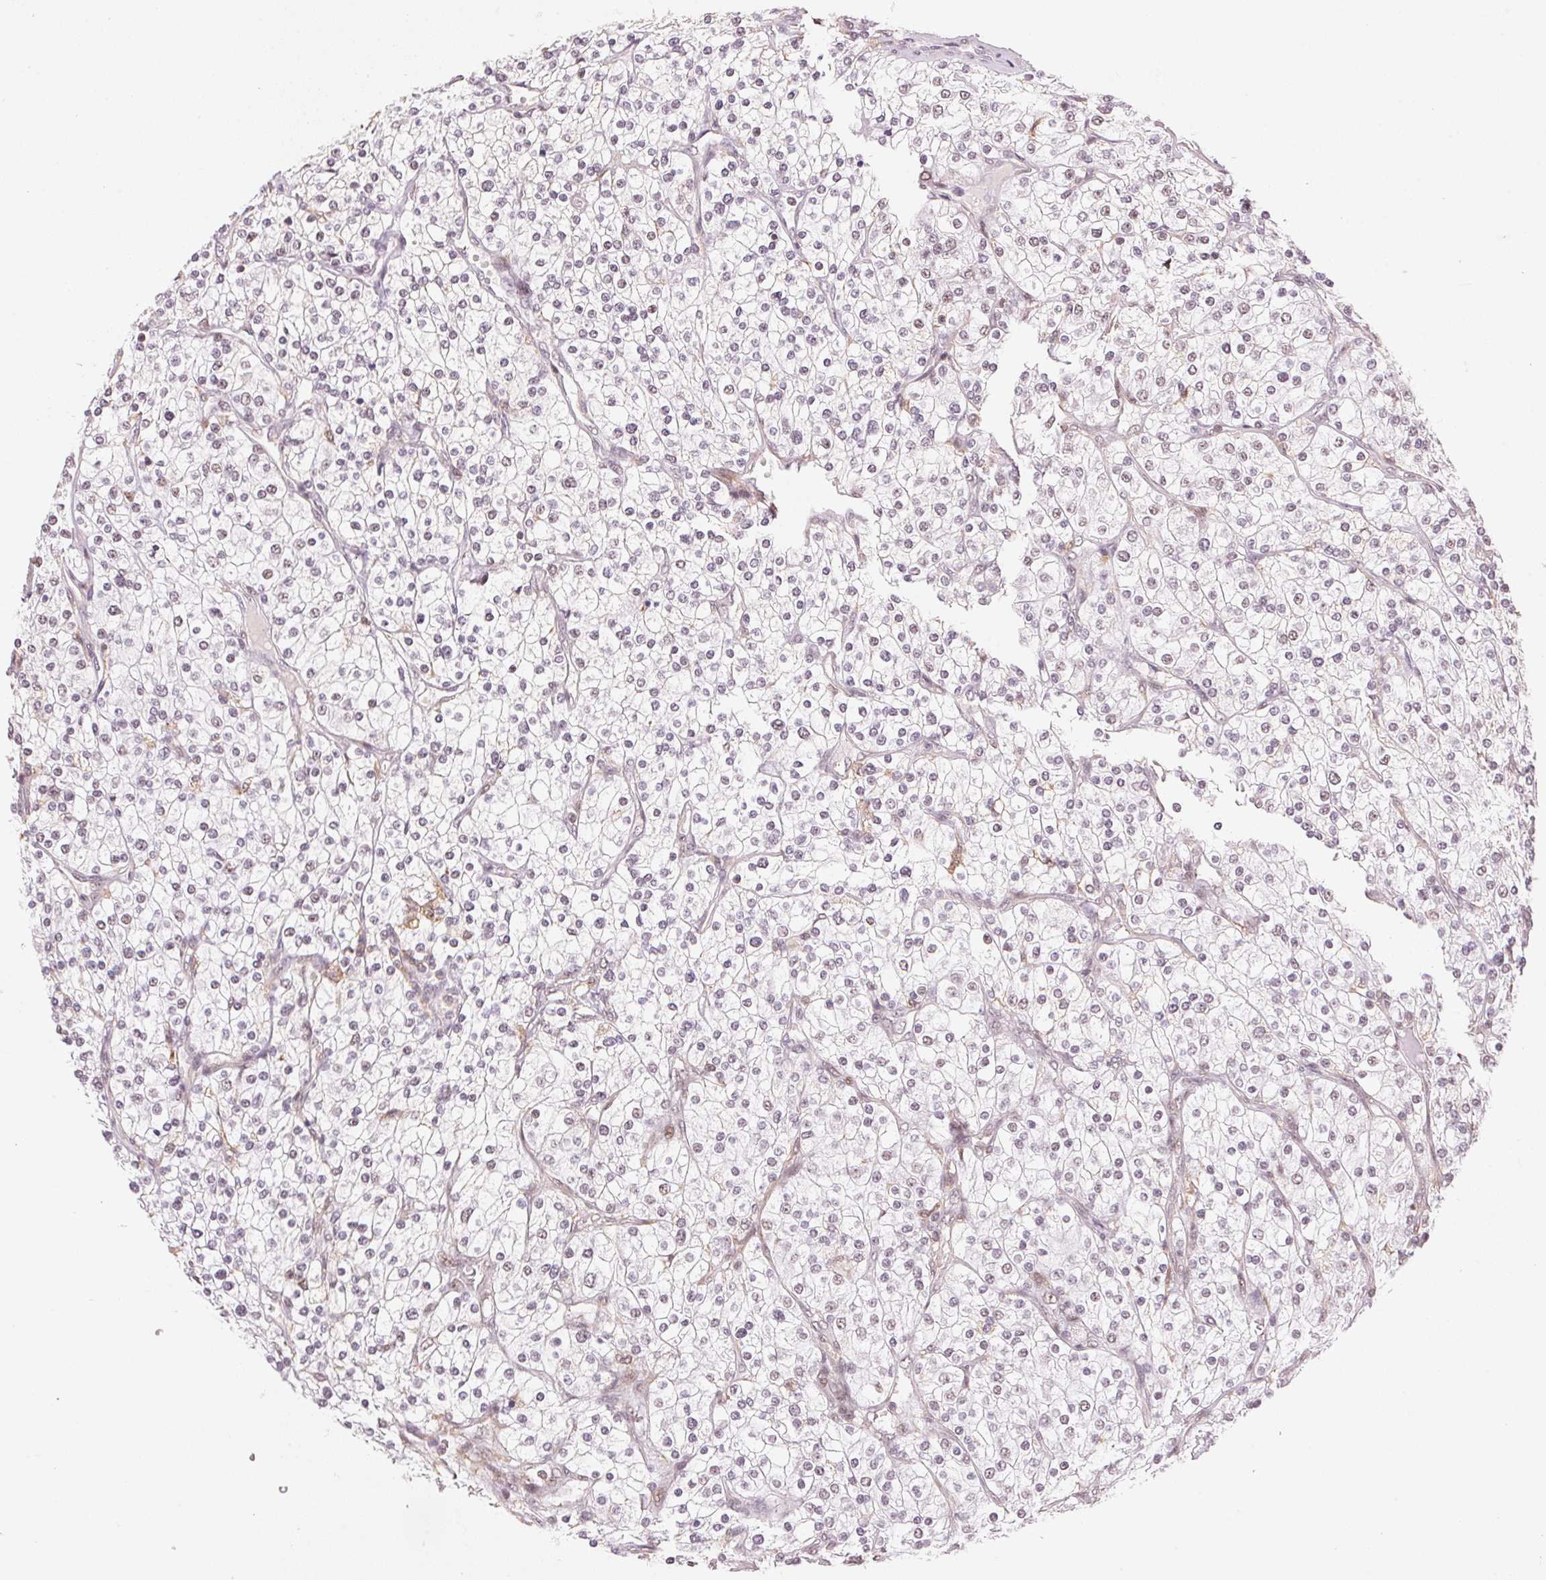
{"staining": {"intensity": "negative", "quantity": "none", "location": "none"}, "tissue": "renal cancer", "cell_type": "Tumor cells", "image_type": "cancer", "snomed": [{"axis": "morphology", "description": "Adenocarcinoma, NOS"}, {"axis": "topography", "description": "Kidney"}], "caption": "This is an immunohistochemistry photomicrograph of human adenocarcinoma (renal). There is no expression in tumor cells.", "gene": "HNRNPDL", "patient": {"sex": "male", "age": 80}}